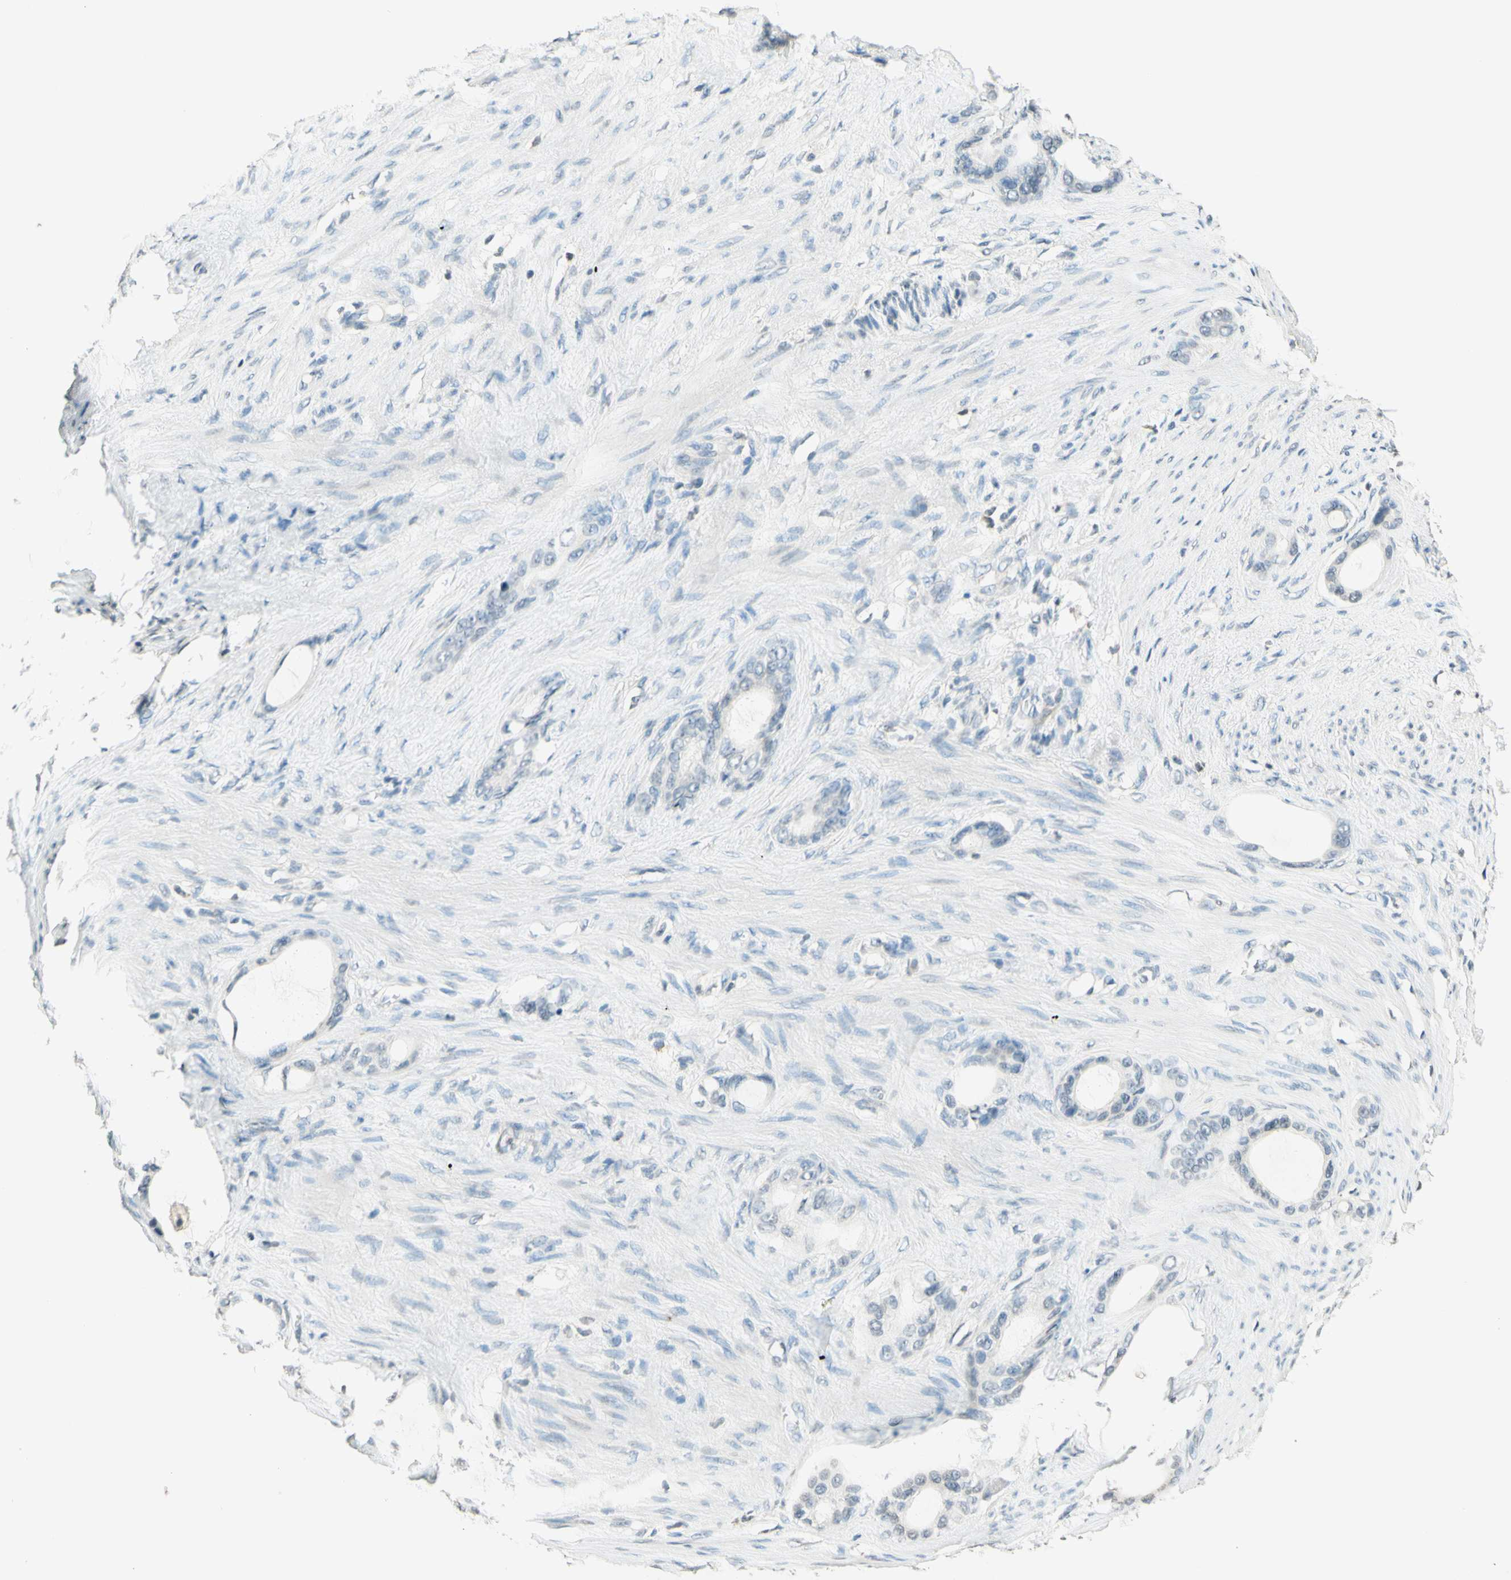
{"staining": {"intensity": "negative", "quantity": "none", "location": "none"}, "tissue": "stomach cancer", "cell_type": "Tumor cells", "image_type": "cancer", "snomed": [{"axis": "morphology", "description": "Adenocarcinoma, NOS"}, {"axis": "topography", "description": "Stomach"}], "caption": "The micrograph exhibits no staining of tumor cells in stomach adenocarcinoma. Nuclei are stained in blue.", "gene": "WIPF1", "patient": {"sex": "female", "age": 75}}